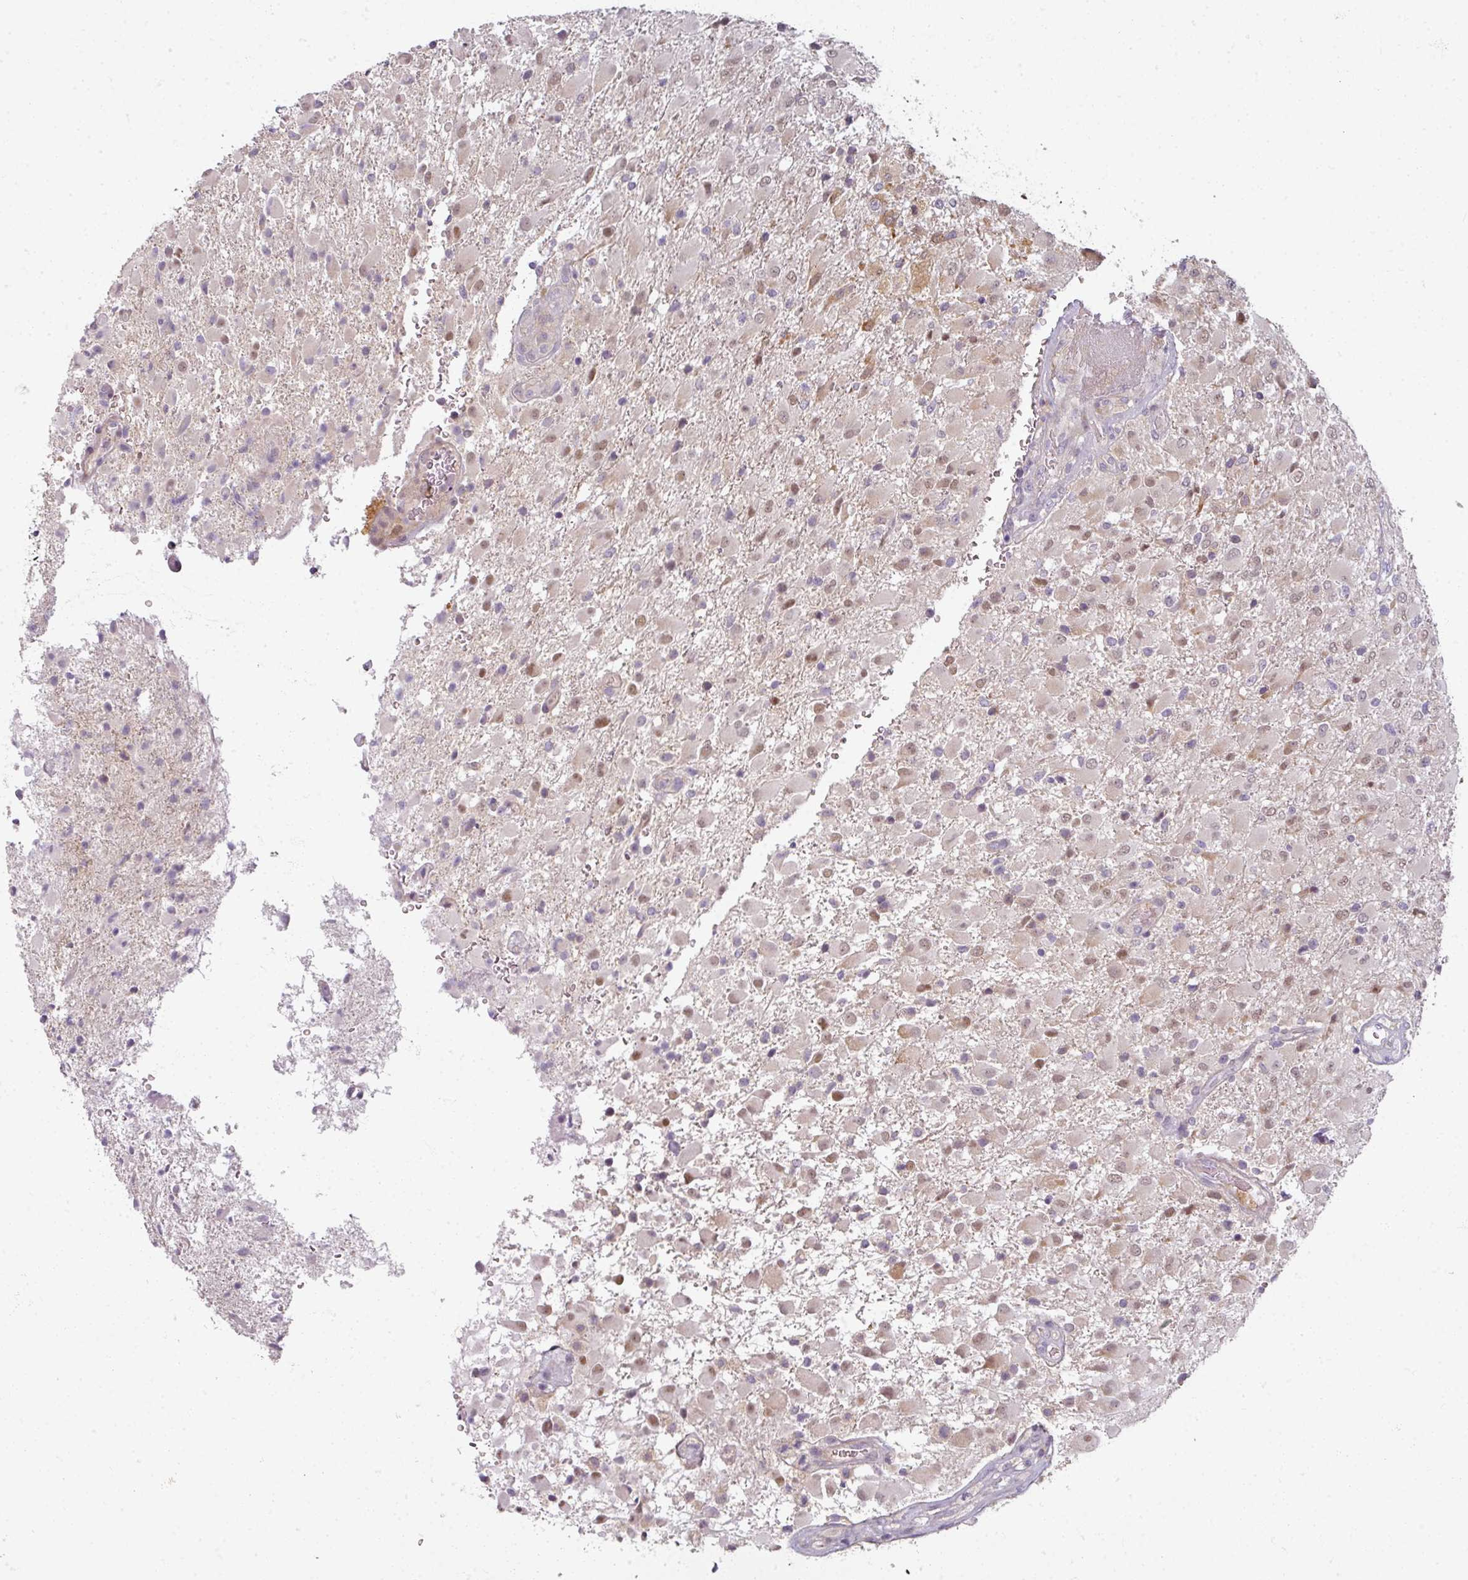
{"staining": {"intensity": "moderate", "quantity": "<25%", "location": "nuclear"}, "tissue": "glioma", "cell_type": "Tumor cells", "image_type": "cancer", "snomed": [{"axis": "morphology", "description": "Glioma, malignant, Low grade"}, {"axis": "topography", "description": "Brain"}], "caption": "Tumor cells reveal low levels of moderate nuclear staining in about <25% of cells in human malignant glioma (low-grade).", "gene": "MYMK", "patient": {"sex": "male", "age": 65}}